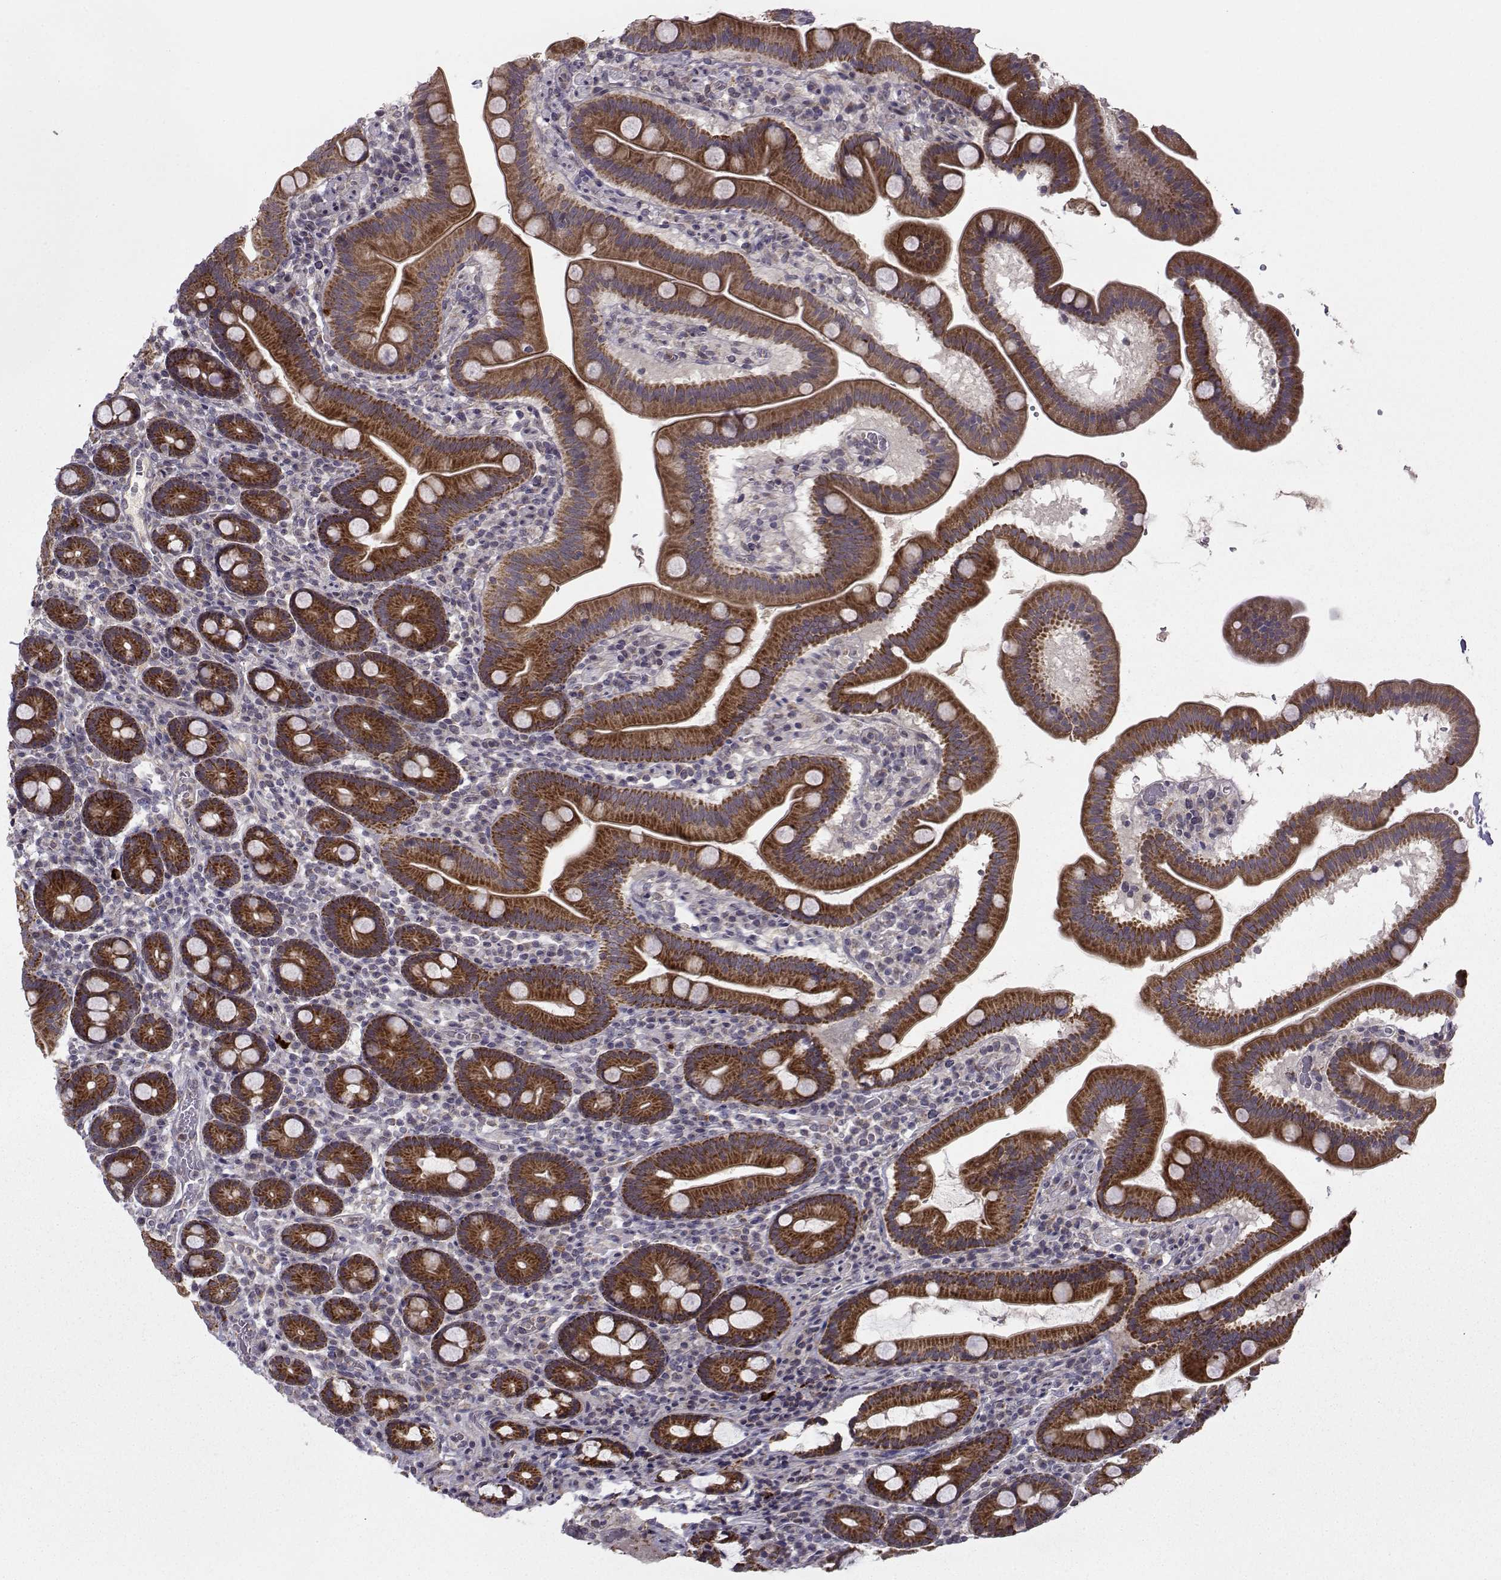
{"staining": {"intensity": "strong", "quantity": ">75%", "location": "cytoplasmic/membranous"}, "tissue": "duodenum", "cell_type": "Glandular cells", "image_type": "normal", "snomed": [{"axis": "morphology", "description": "Normal tissue, NOS"}, {"axis": "topography", "description": "Duodenum"}], "caption": "Immunohistochemical staining of benign human duodenum shows high levels of strong cytoplasmic/membranous staining in approximately >75% of glandular cells. (IHC, brightfield microscopy, high magnification).", "gene": "NECAB3", "patient": {"sex": "male", "age": 59}}